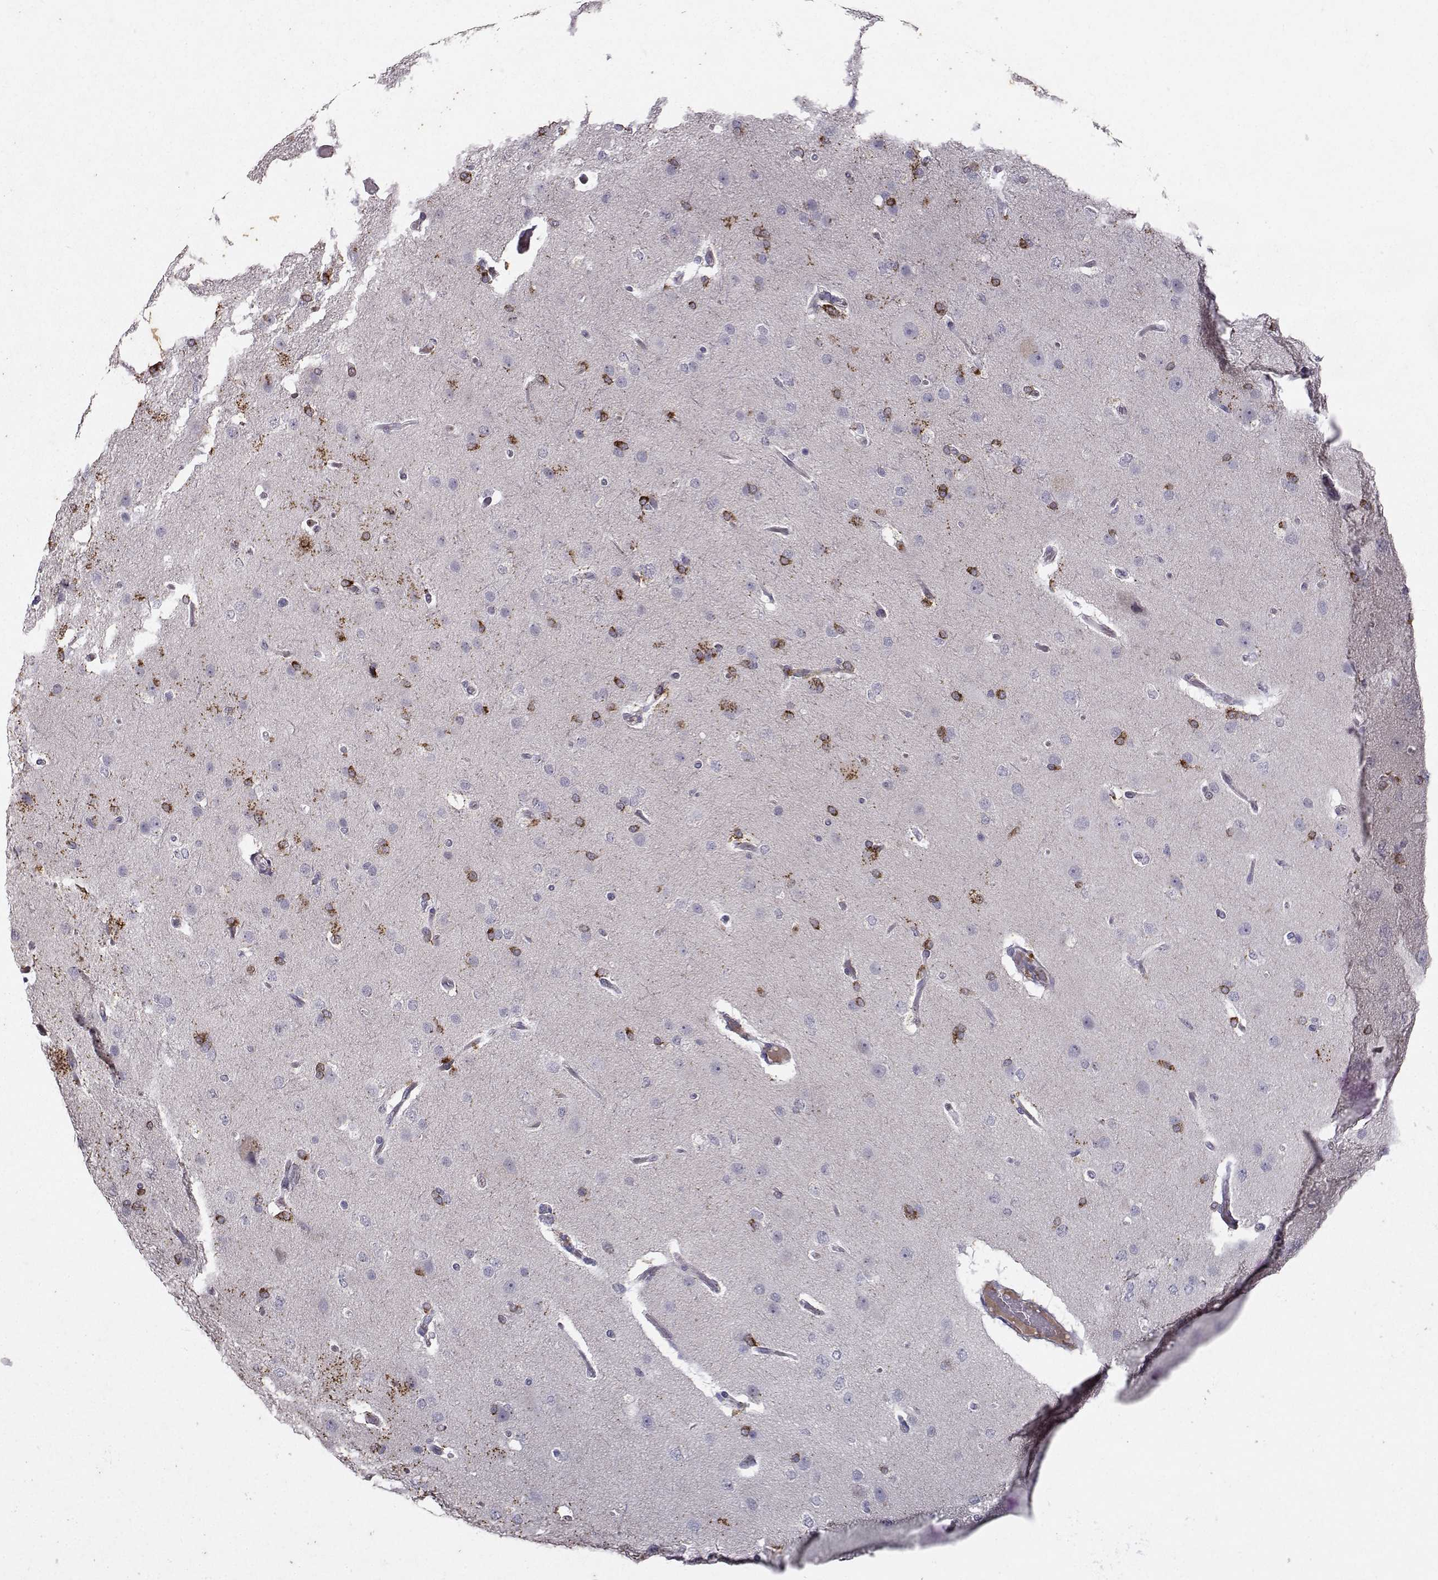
{"staining": {"intensity": "strong", "quantity": "25%-75%", "location": "cytoplasmic/membranous"}, "tissue": "glioma", "cell_type": "Tumor cells", "image_type": "cancer", "snomed": [{"axis": "morphology", "description": "Glioma, malignant, High grade"}, {"axis": "topography", "description": "Brain"}], "caption": "The micrograph shows staining of glioma, revealing strong cytoplasmic/membranous protein staining (brown color) within tumor cells. (brown staining indicates protein expression, while blue staining denotes nuclei).", "gene": "OPRD1", "patient": {"sex": "male", "age": 68}}